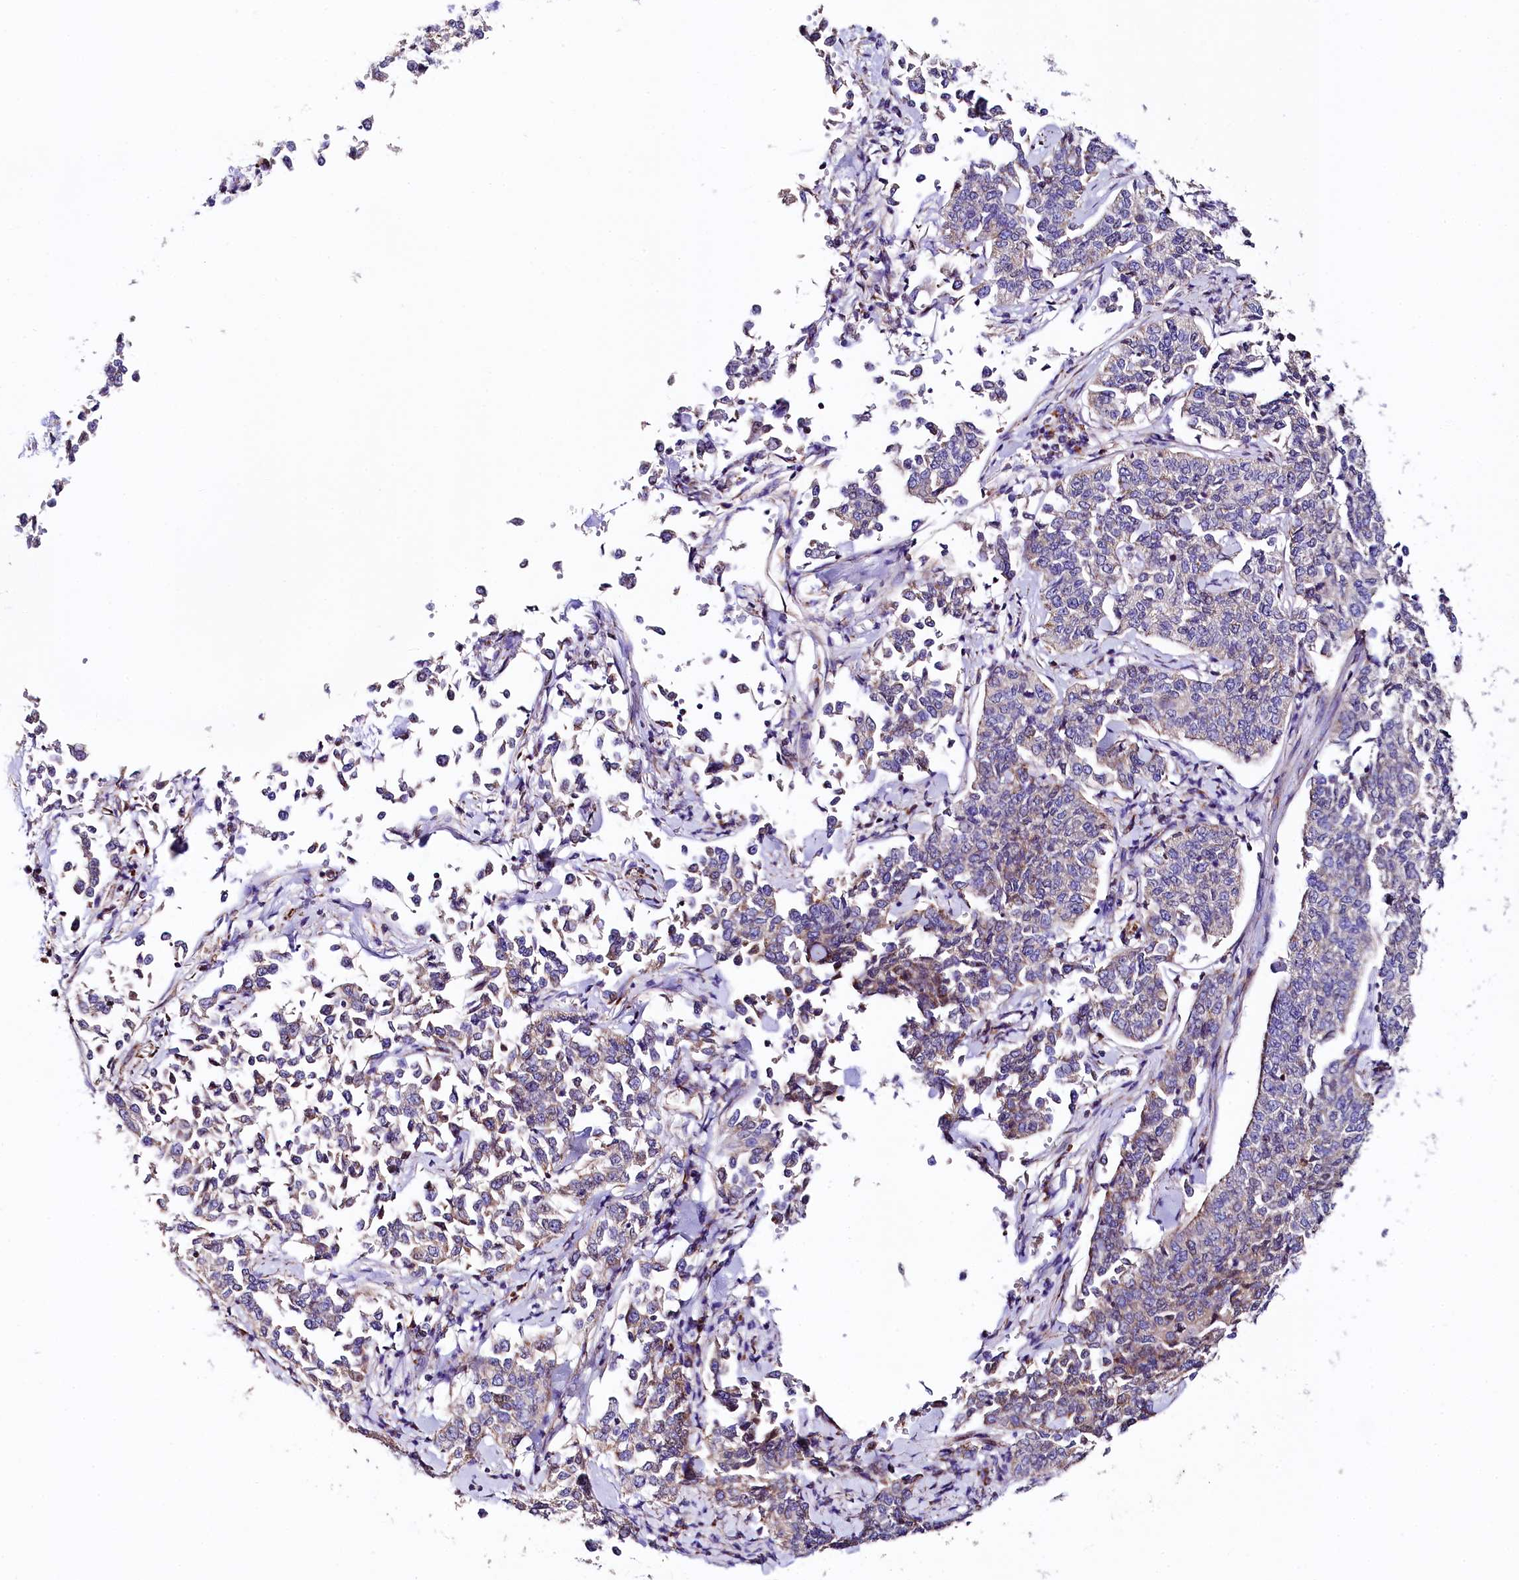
{"staining": {"intensity": "weak", "quantity": "<25%", "location": "cytoplasmic/membranous"}, "tissue": "cervical cancer", "cell_type": "Tumor cells", "image_type": "cancer", "snomed": [{"axis": "morphology", "description": "Squamous cell carcinoma, NOS"}, {"axis": "topography", "description": "Cervix"}], "caption": "A photomicrograph of cervical squamous cell carcinoma stained for a protein displays no brown staining in tumor cells.", "gene": "APLP2", "patient": {"sex": "female", "age": 35}}